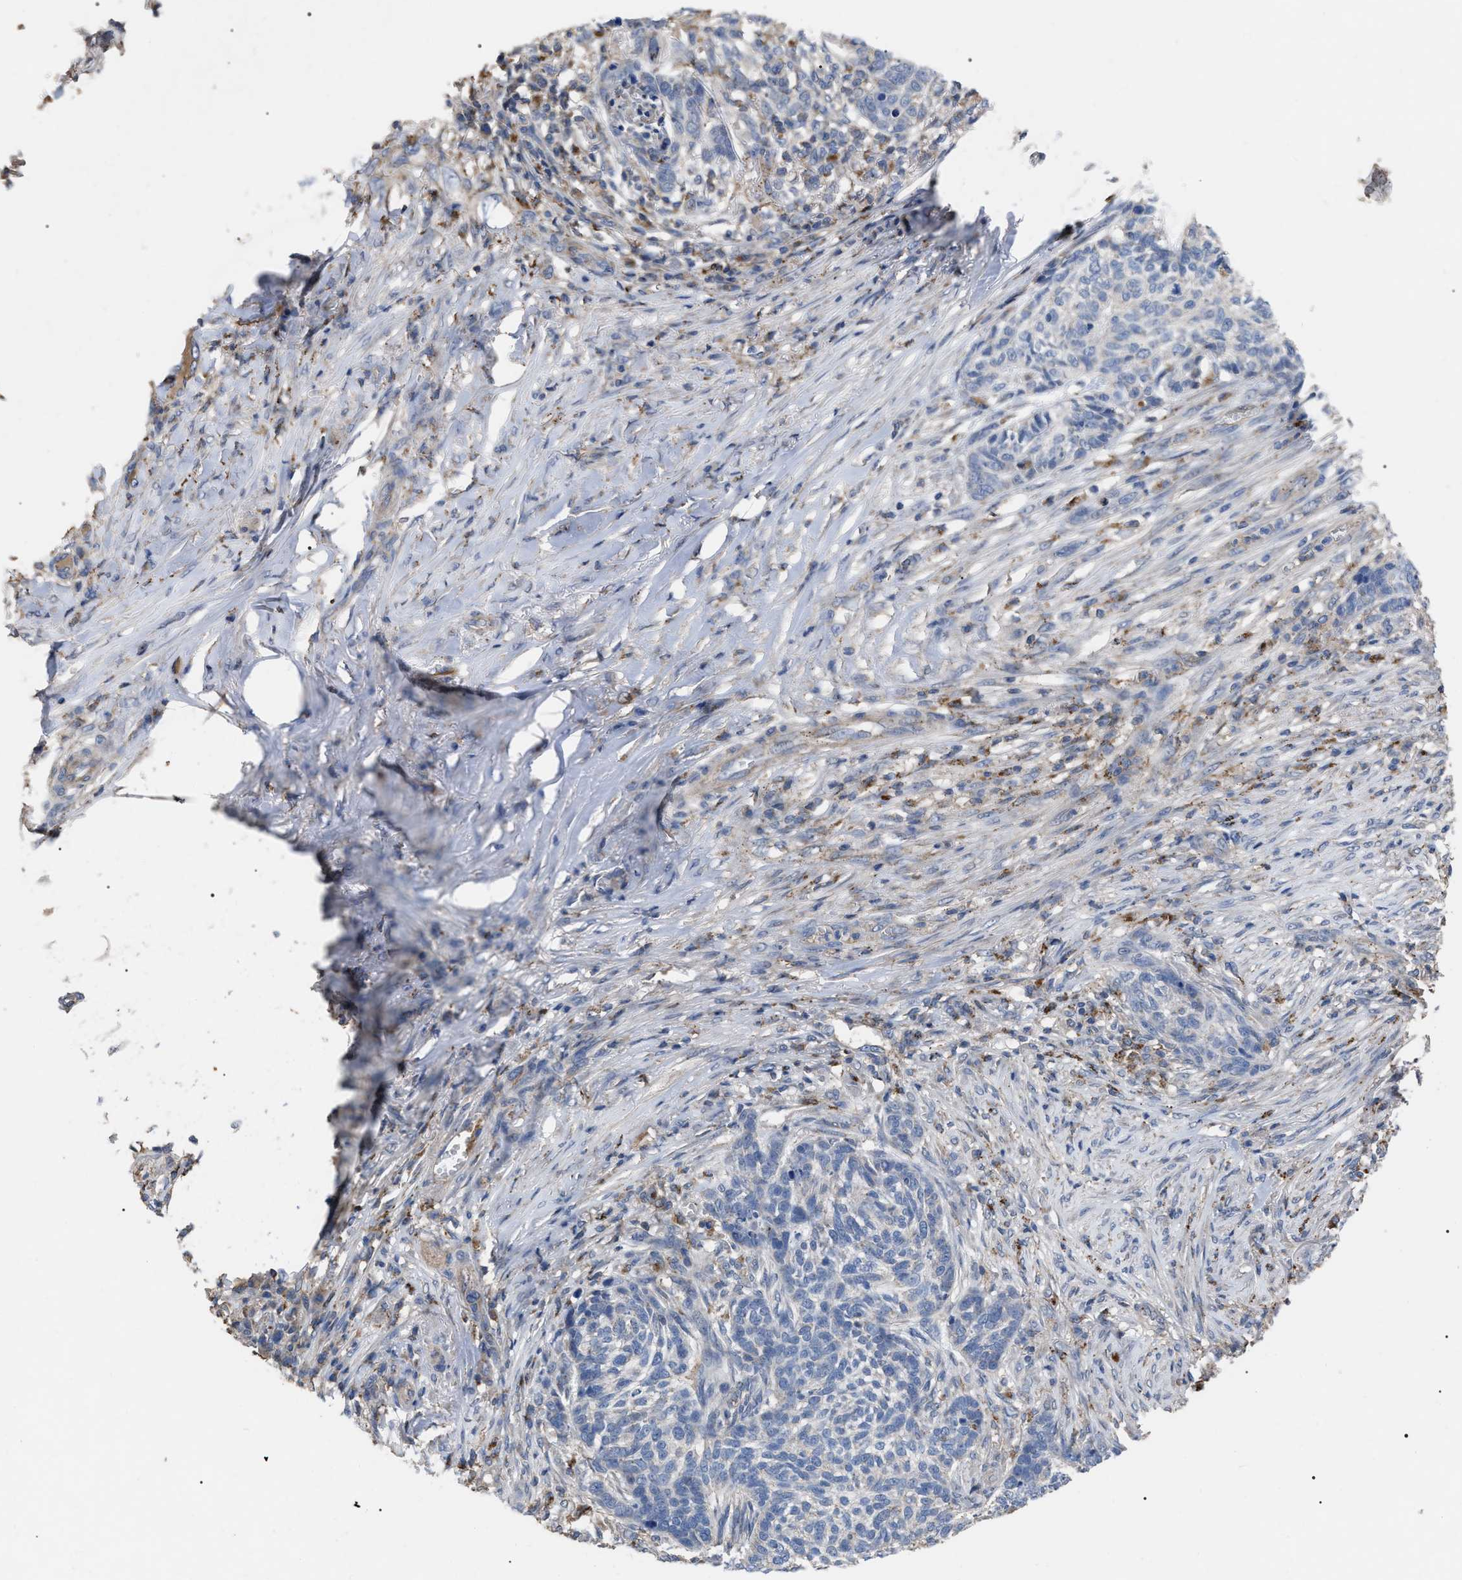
{"staining": {"intensity": "negative", "quantity": "none", "location": "none"}, "tissue": "skin cancer", "cell_type": "Tumor cells", "image_type": "cancer", "snomed": [{"axis": "morphology", "description": "Basal cell carcinoma"}, {"axis": "topography", "description": "Skin"}], "caption": "Image shows no protein expression in tumor cells of basal cell carcinoma (skin) tissue.", "gene": "FAM171A2", "patient": {"sex": "male", "age": 85}}